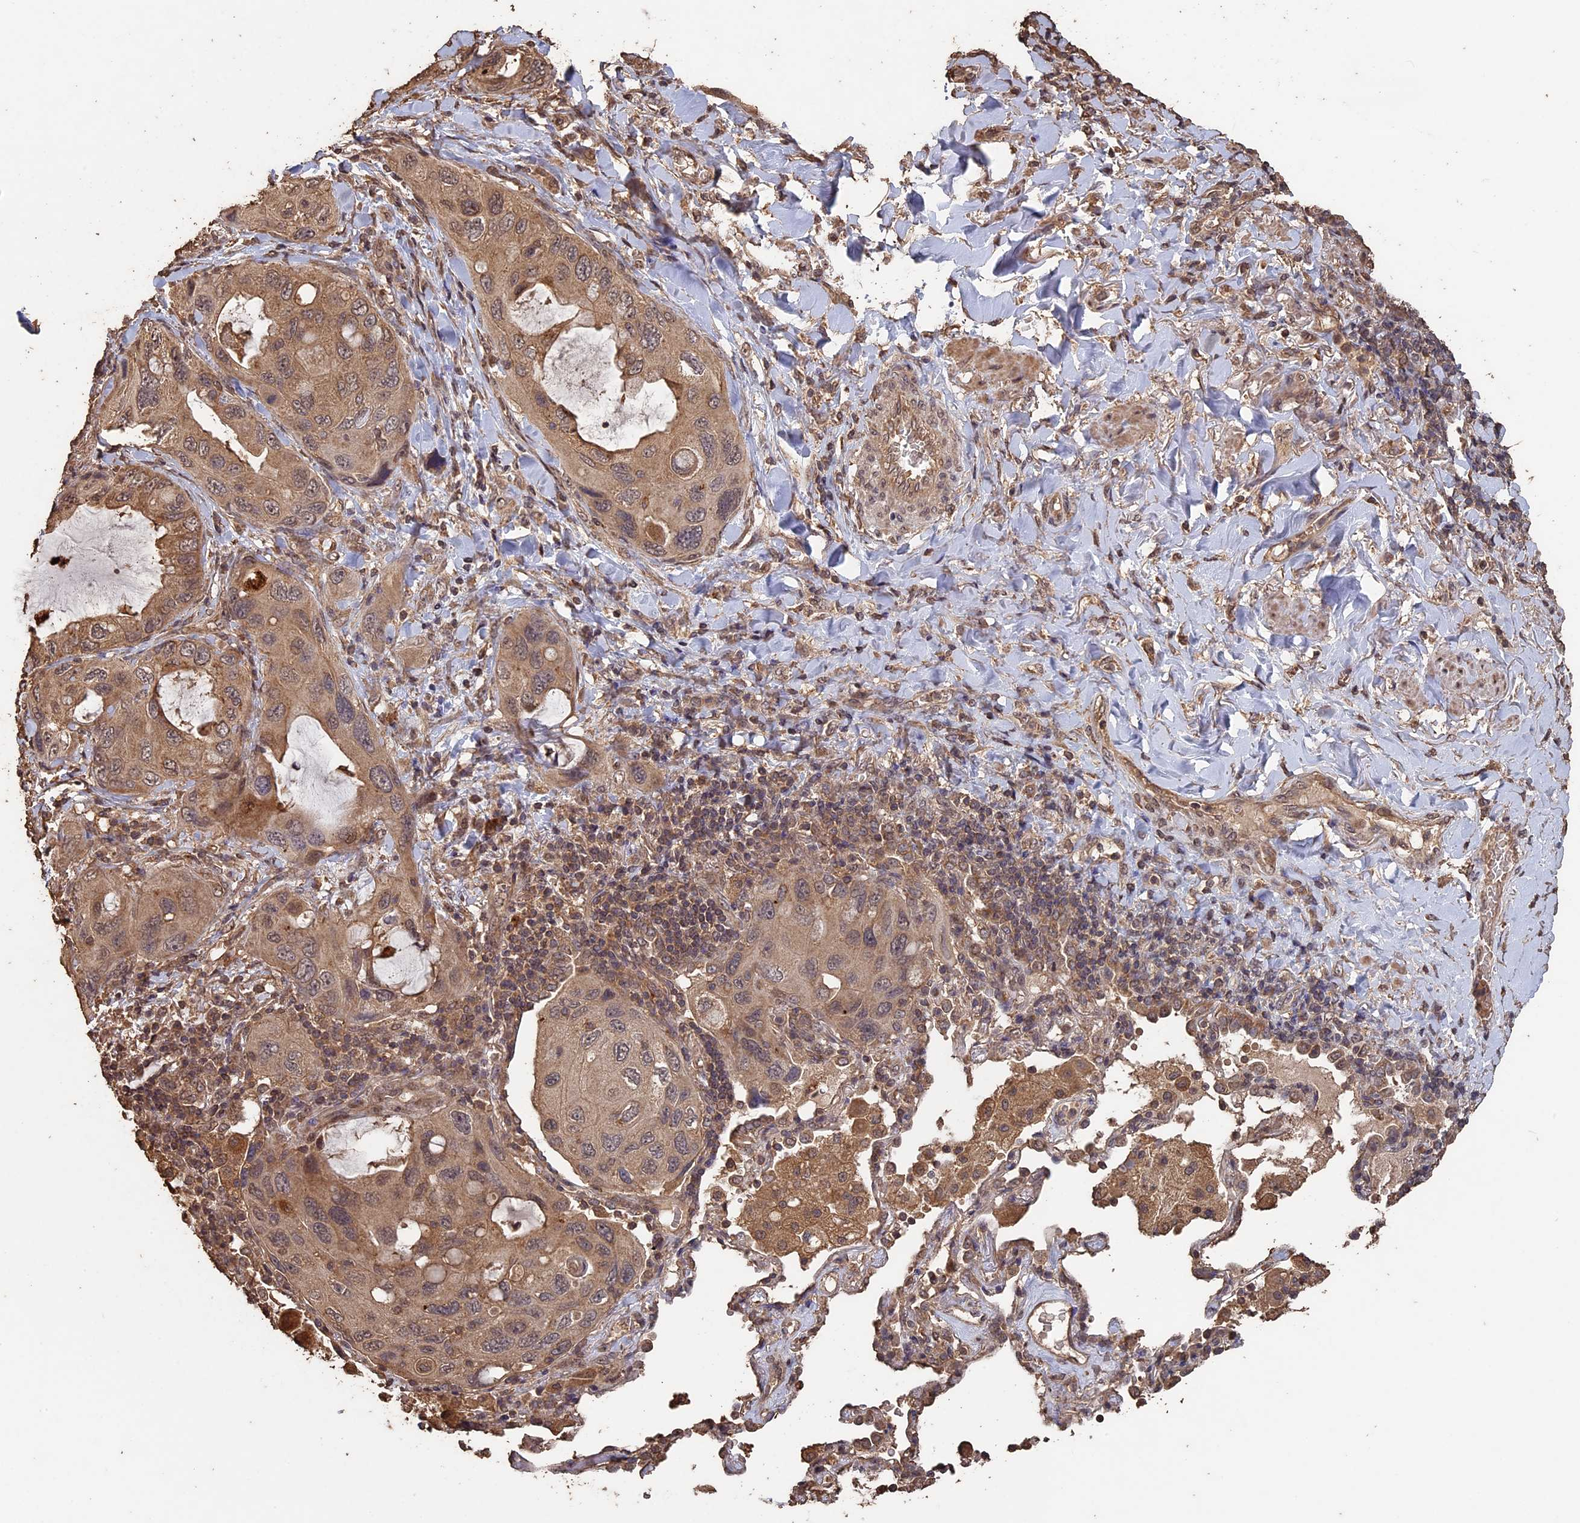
{"staining": {"intensity": "moderate", "quantity": ">75%", "location": "cytoplasmic/membranous"}, "tissue": "lung cancer", "cell_type": "Tumor cells", "image_type": "cancer", "snomed": [{"axis": "morphology", "description": "Squamous cell carcinoma, NOS"}, {"axis": "topography", "description": "Lung"}], "caption": "There is medium levels of moderate cytoplasmic/membranous expression in tumor cells of lung cancer (squamous cell carcinoma), as demonstrated by immunohistochemical staining (brown color).", "gene": "HUNK", "patient": {"sex": "female", "age": 73}}